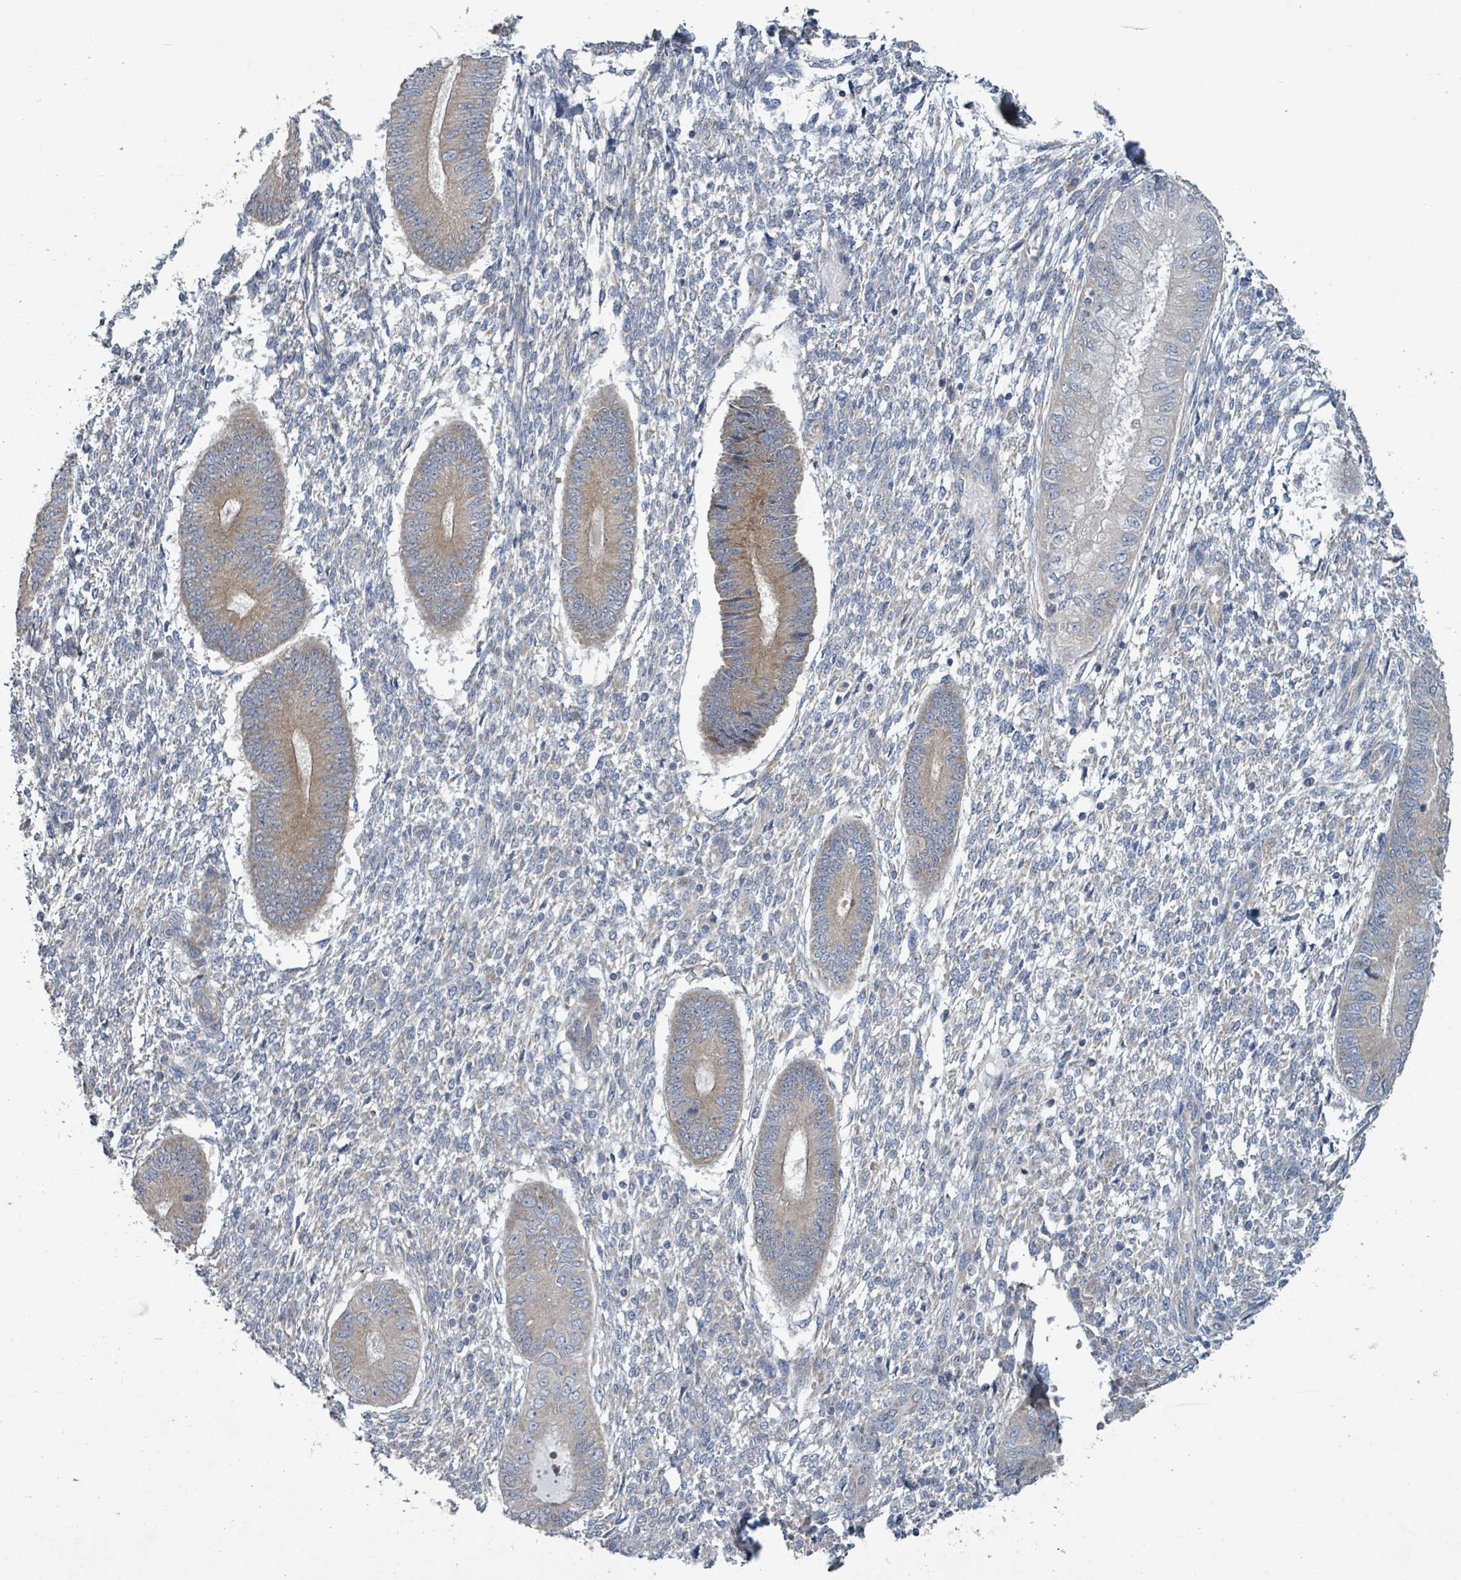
{"staining": {"intensity": "negative", "quantity": "none", "location": "none"}, "tissue": "endometrium", "cell_type": "Cells in endometrial stroma", "image_type": "normal", "snomed": [{"axis": "morphology", "description": "Normal tissue, NOS"}, {"axis": "topography", "description": "Endometrium"}], "caption": "This image is of unremarkable endometrium stained with IHC to label a protein in brown with the nuclei are counter-stained blue. There is no staining in cells in endometrial stroma.", "gene": "RPL32", "patient": {"sex": "female", "age": 49}}